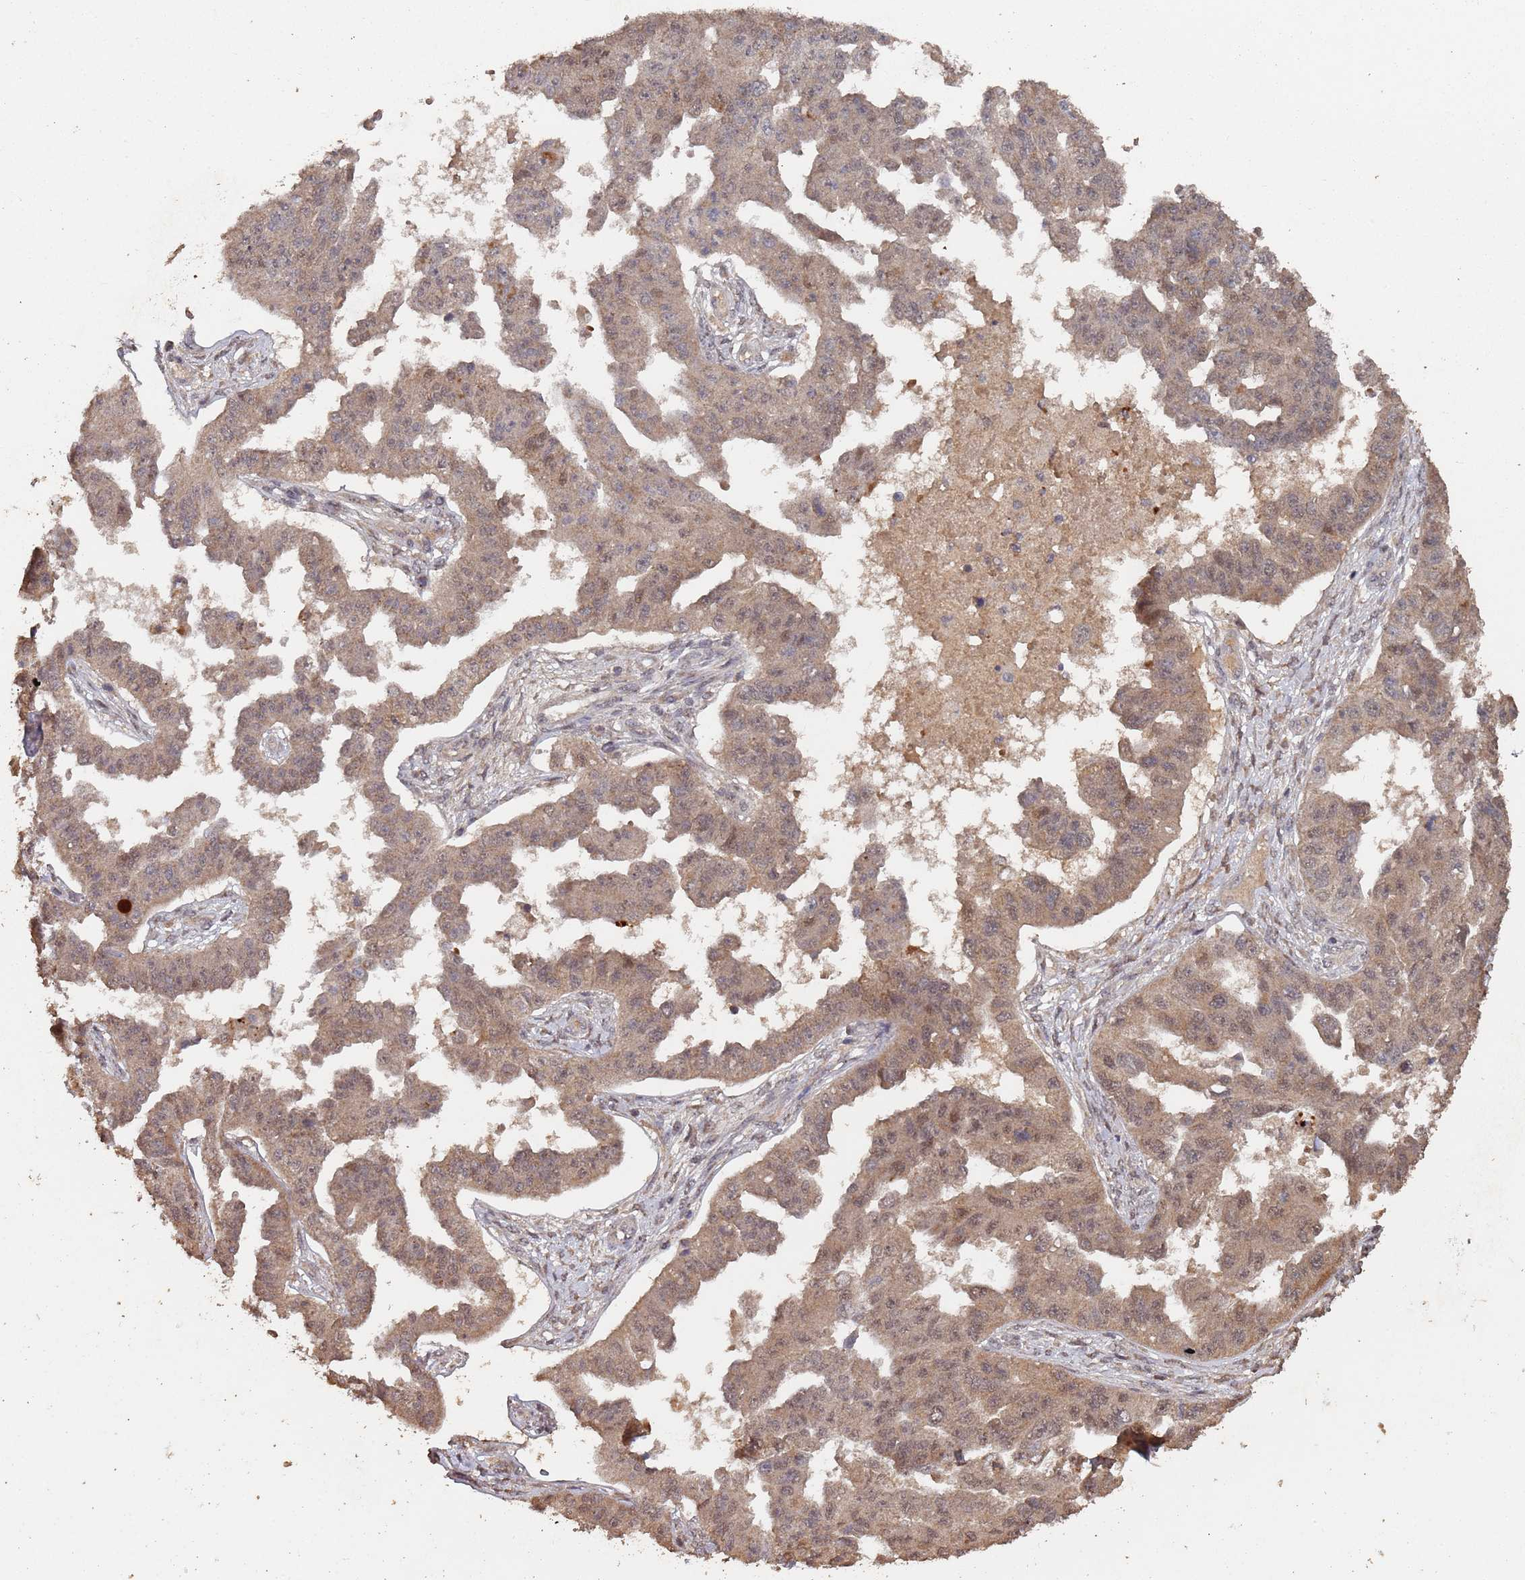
{"staining": {"intensity": "weak", "quantity": ">75%", "location": "cytoplasmic/membranous,nuclear"}, "tissue": "ovarian cancer", "cell_type": "Tumor cells", "image_type": "cancer", "snomed": [{"axis": "morphology", "description": "Cystadenocarcinoma, serous, NOS"}, {"axis": "topography", "description": "Ovary"}], "caption": "Approximately >75% of tumor cells in human ovarian serous cystadenocarcinoma show weak cytoplasmic/membranous and nuclear protein expression as visualized by brown immunohistochemical staining.", "gene": "FRAT1", "patient": {"sex": "female", "age": 58}}